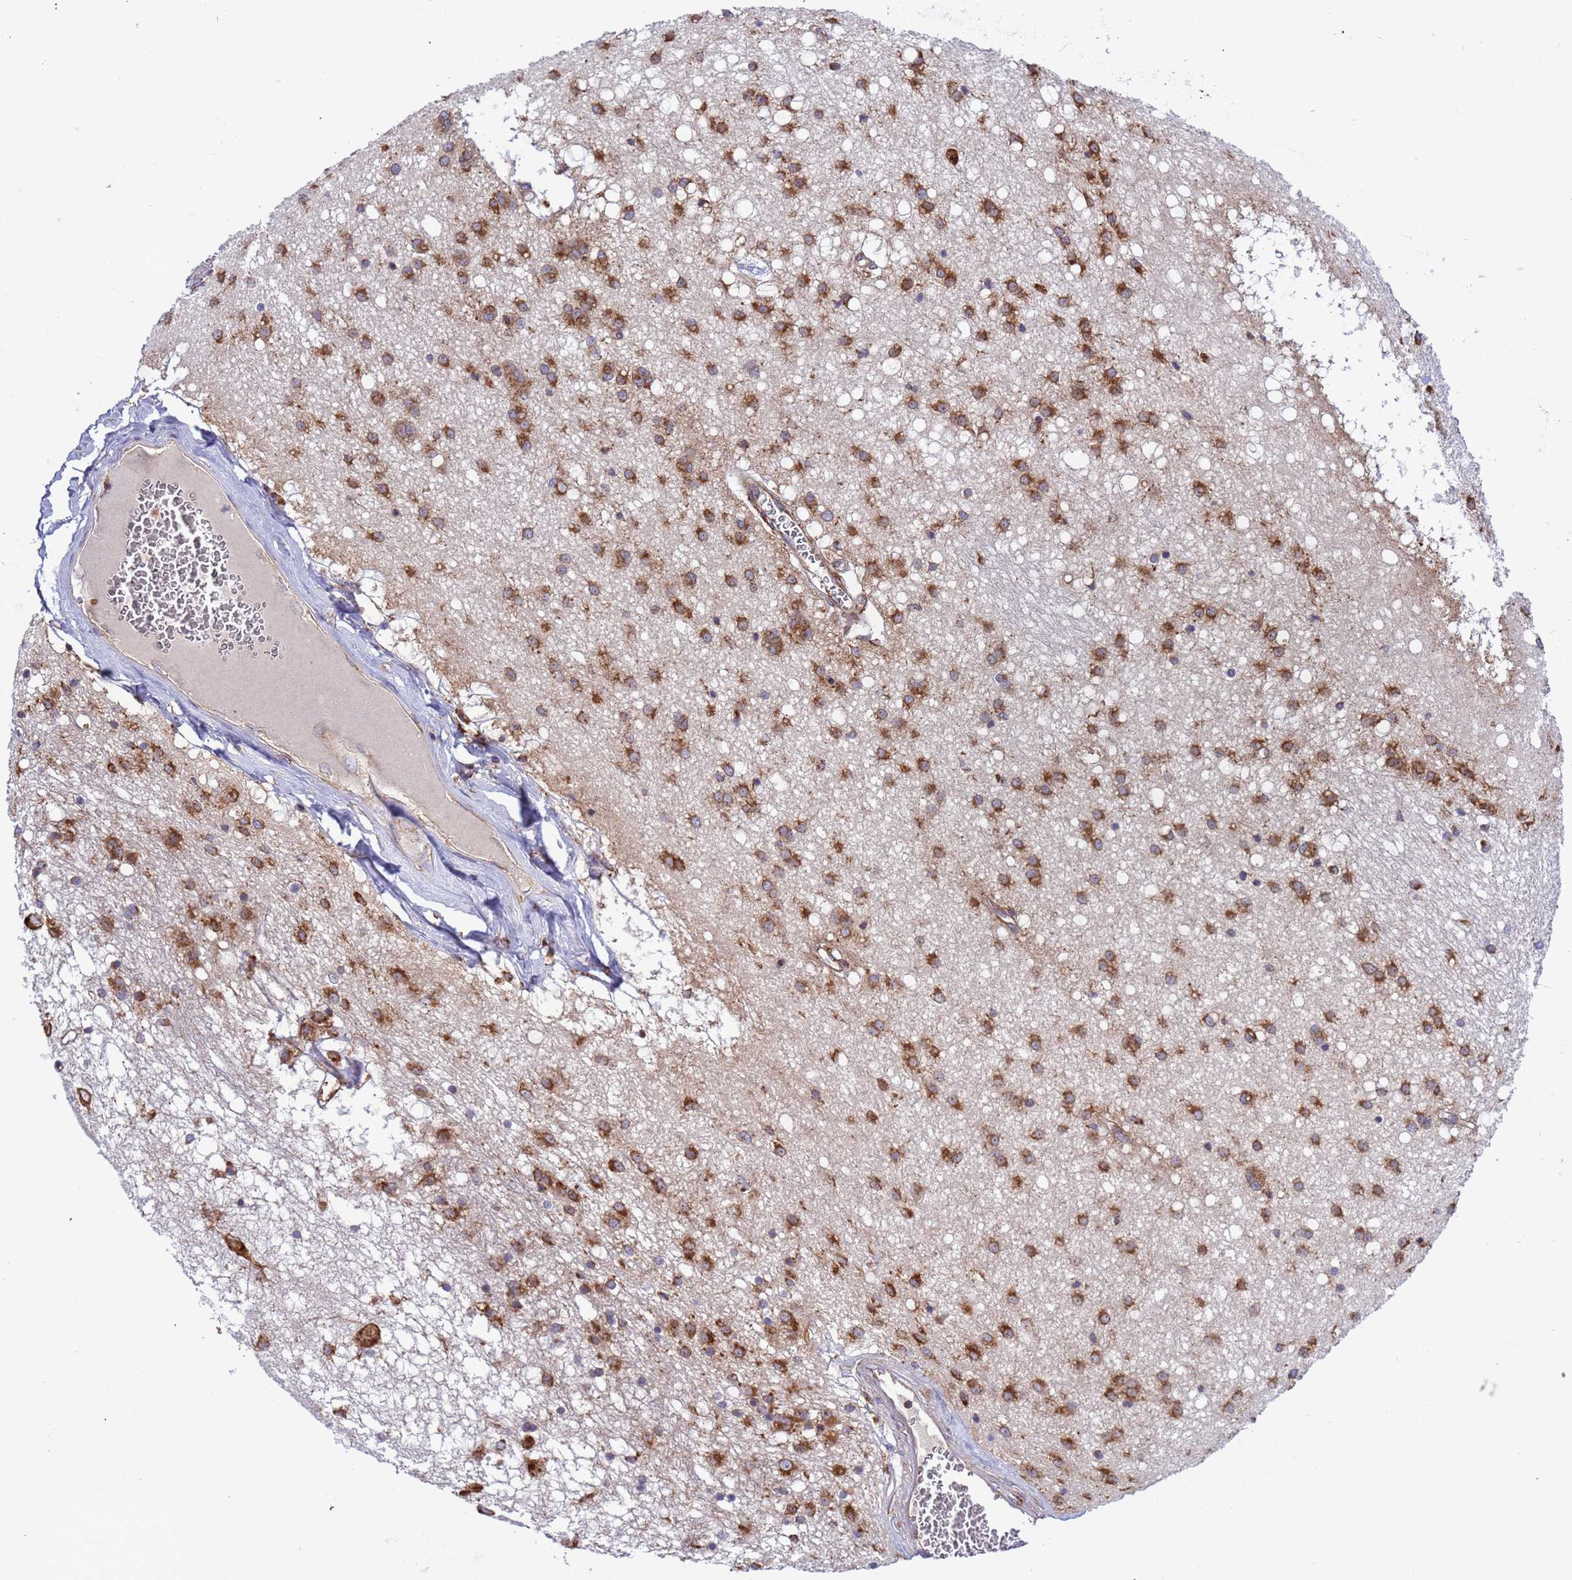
{"staining": {"intensity": "strong", "quantity": "25%-75%", "location": "cytoplasmic/membranous"}, "tissue": "caudate", "cell_type": "Glial cells", "image_type": "normal", "snomed": [{"axis": "morphology", "description": "Normal tissue, NOS"}, {"axis": "topography", "description": "Lateral ventricle wall"}], "caption": "Caudate stained for a protein demonstrates strong cytoplasmic/membranous positivity in glial cells. Using DAB (brown) and hematoxylin (blue) stains, captured at high magnification using brightfield microscopy.", "gene": "RPL36", "patient": {"sex": "male", "age": 37}}